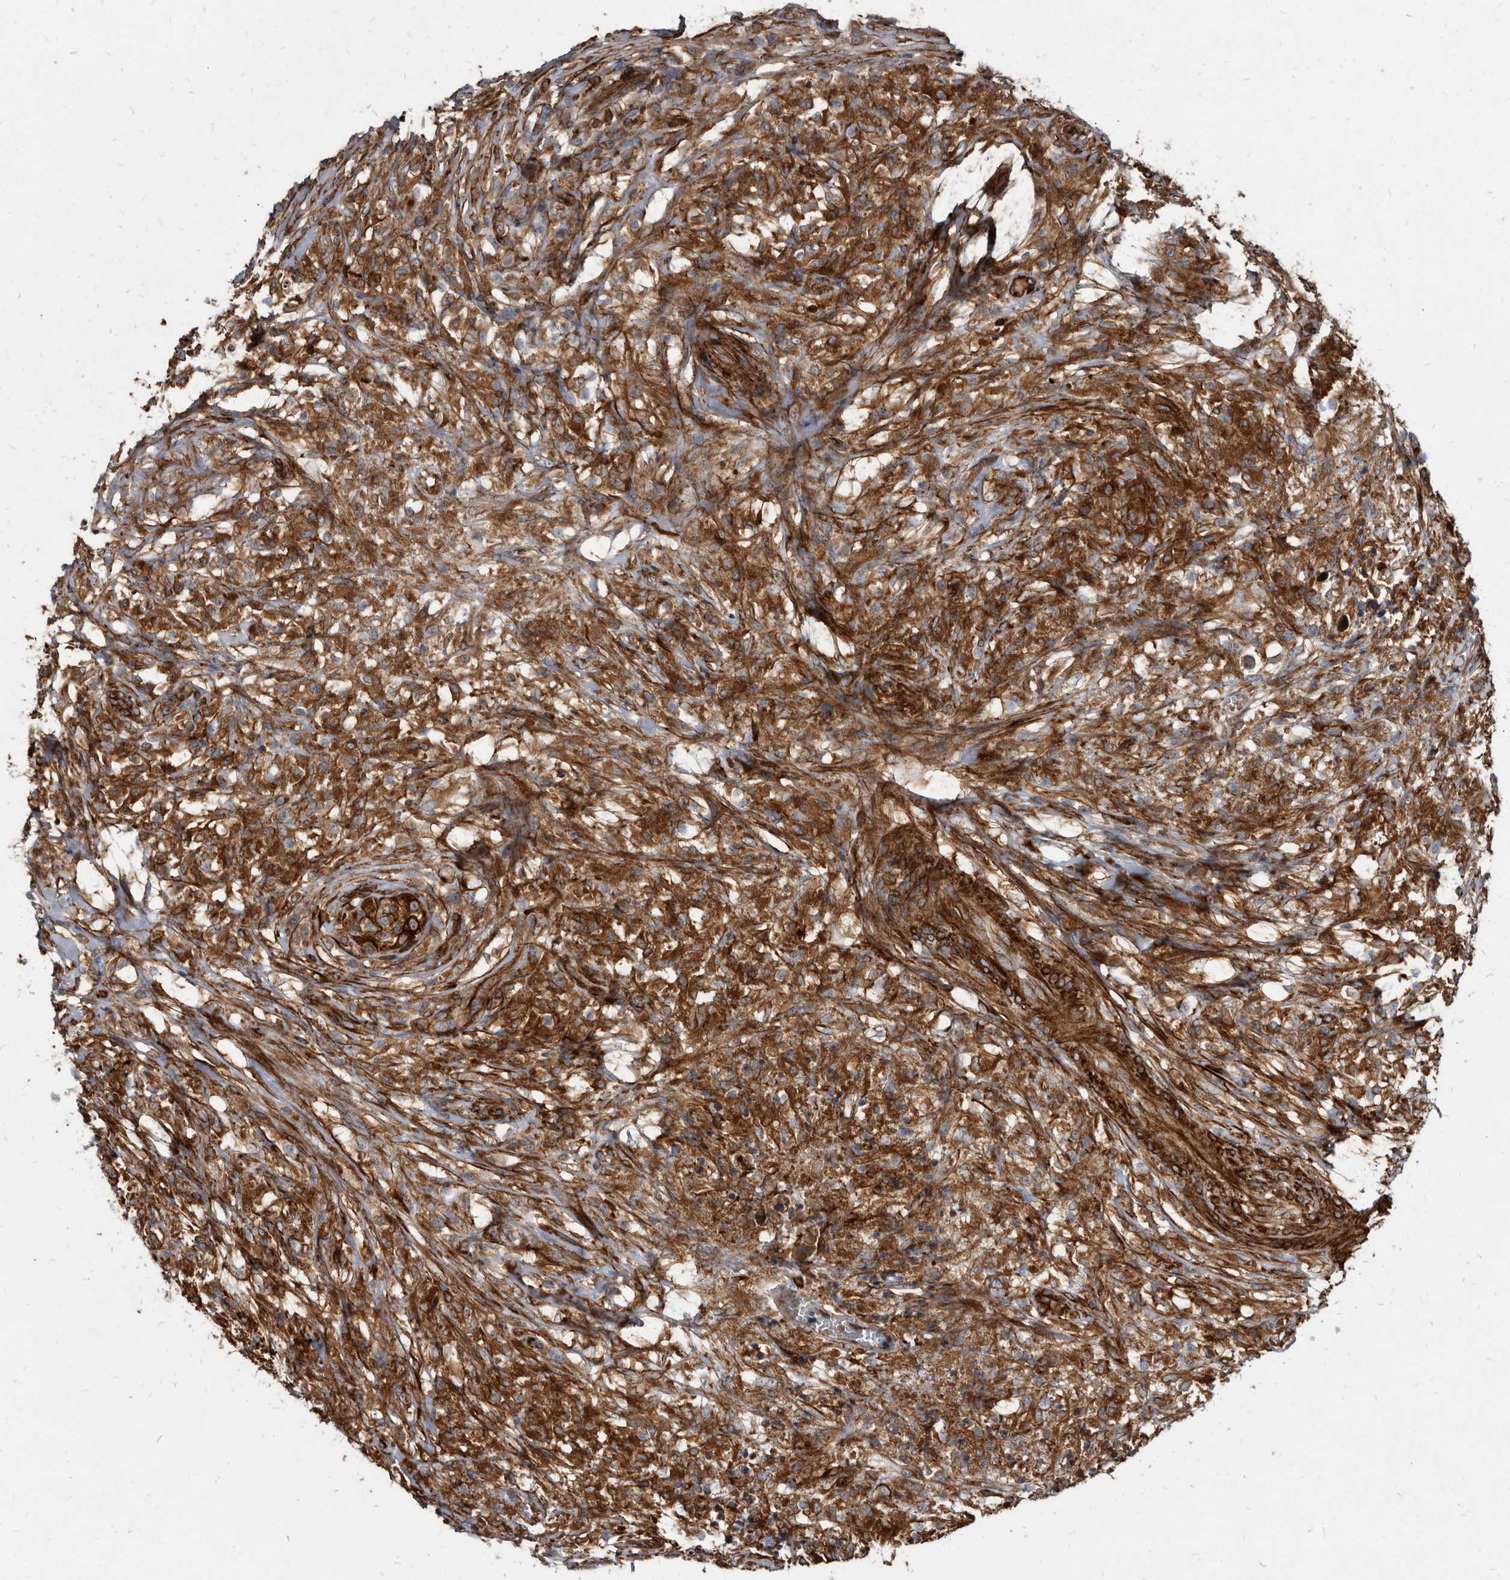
{"staining": {"intensity": "strong", "quantity": ">75%", "location": "cytoplasmic/membranous"}, "tissue": "testis cancer", "cell_type": "Tumor cells", "image_type": "cancer", "snomed": [{"axis": "morphology", "description": "Seminoma, NOS"}, {"axis": "topography", "description": "Testis"}], "caption": "Strong cytoplasmic/membranous staining is seen in about >75% of tumor cells in testis cancer.", "gene": "KCTD20", "patient": {"sex": "male", "age": 49}}